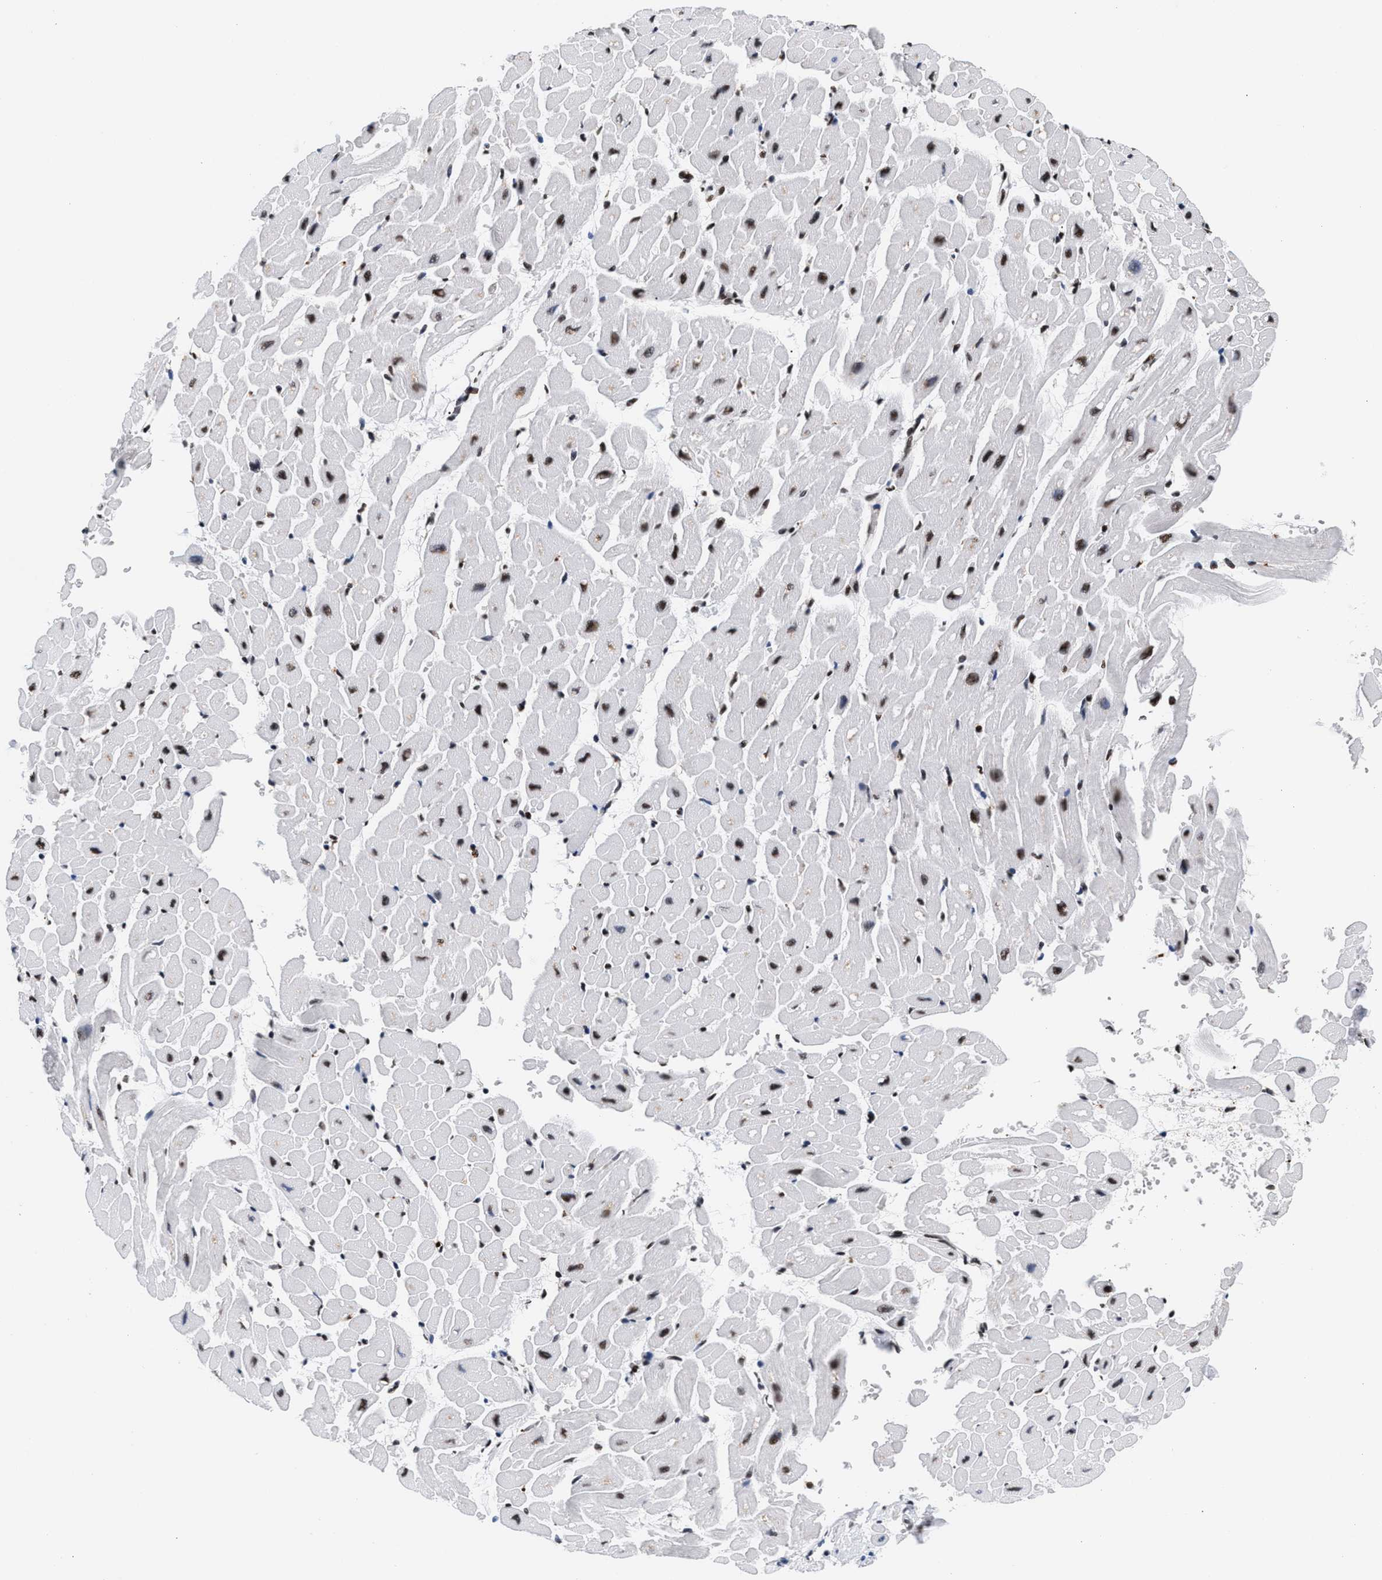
{"staining": {"intensity": "moderate", "quantity": "25%-75%", "location": "nuclear"}, "tissue": "heart muscle", "cell_type": "Cardiomyocytes", "image_type": "normal", "snomed": [{"axis": "morphology", "description": "Normal tissue, NOS"}, {"axis": "topography", "description": "Heart"}], "caption": "Immunohistochemistry of benign human heart muscle exhibits medium levels of moderate nuclear positivity in approximately 25%-75% of cardiomyocytes. (Brightfield microscopy of DAB IHC at high magnification).", "gene": "RAD21", "patient": {"sex": "male", "age": 45}}